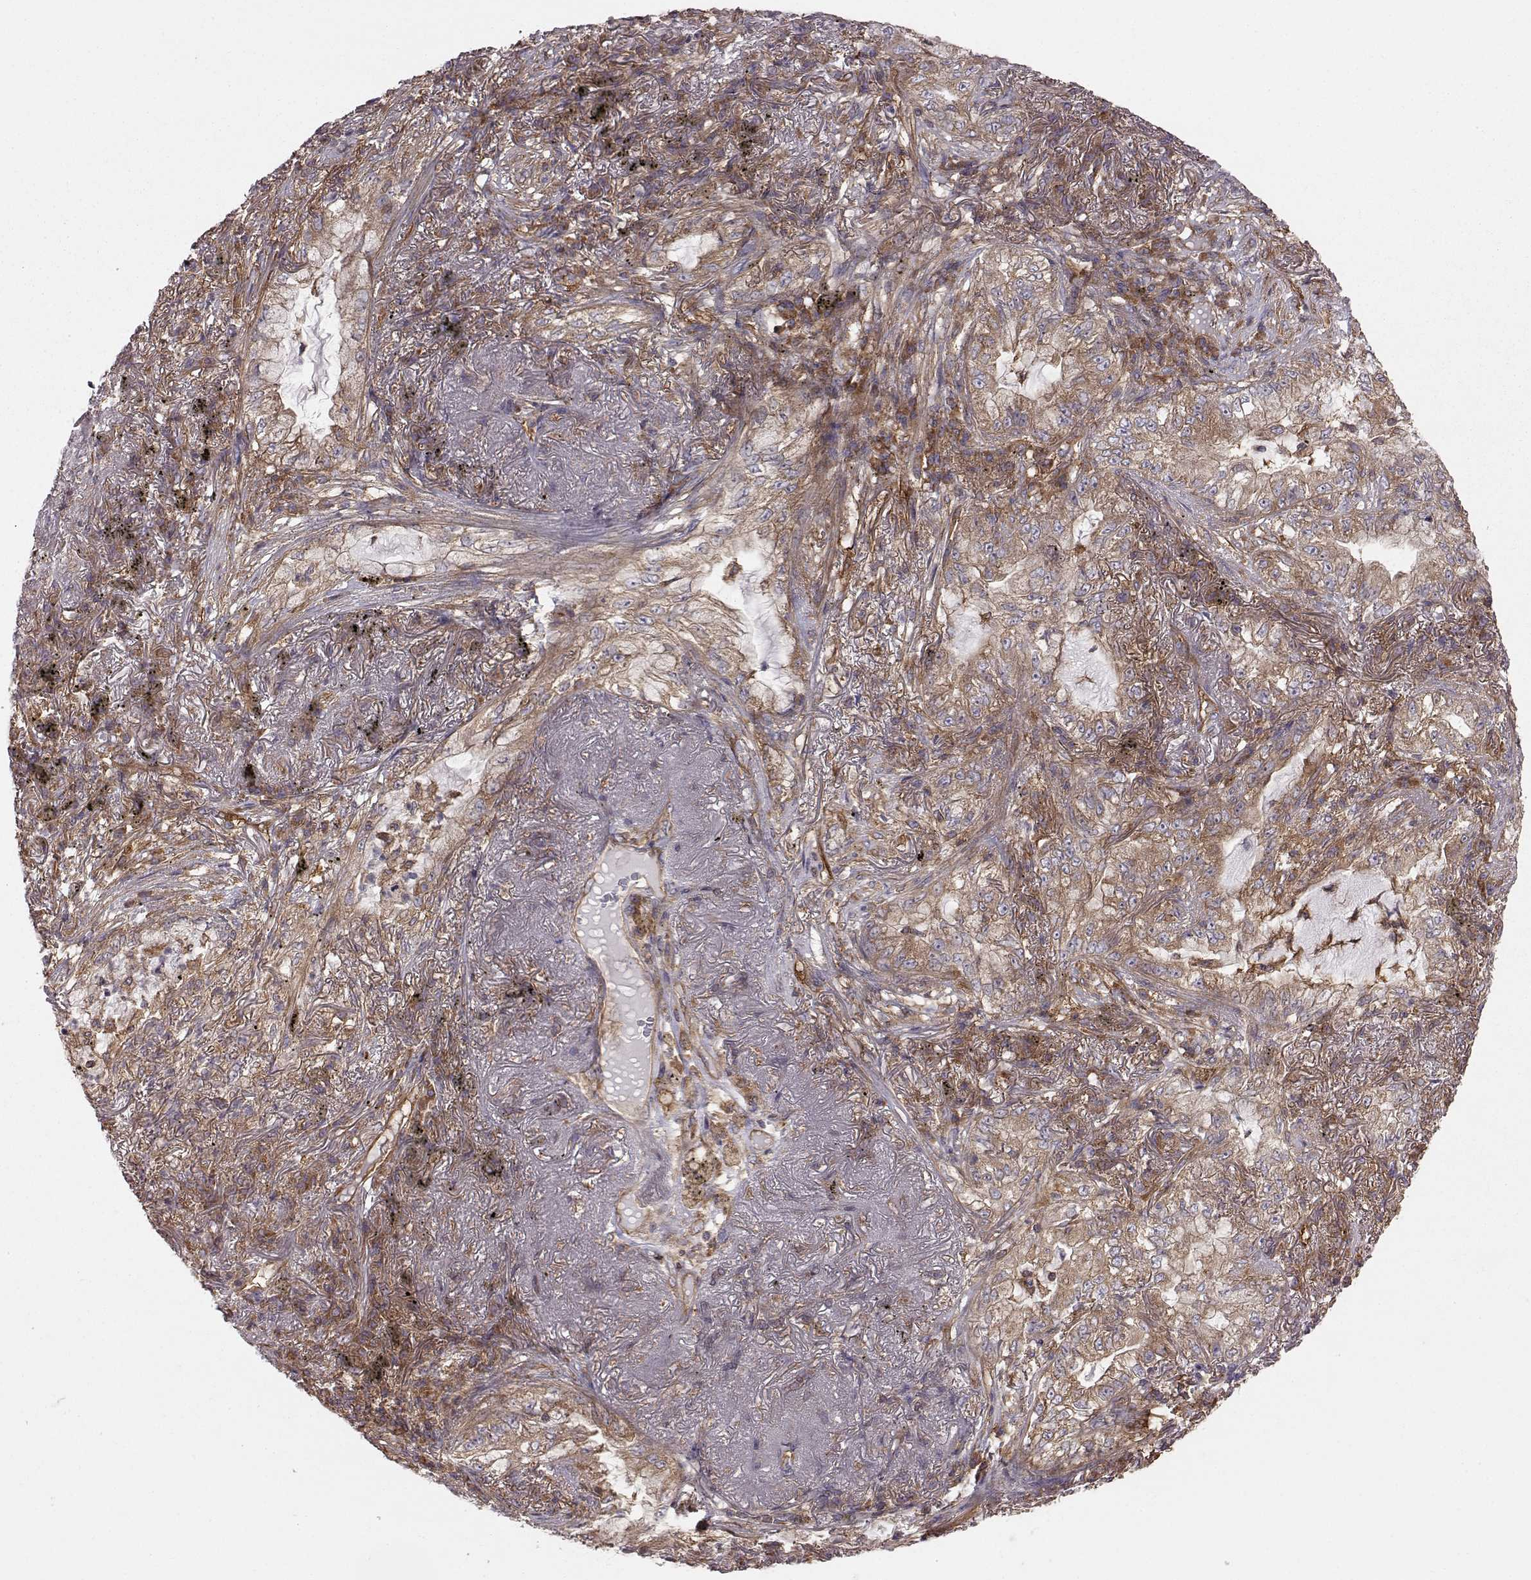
{"staining": {"intensity": "moderate", "quantity": ">75%", "location": "cytoplasmic/membranous"}, "tissue": "lung cancer", "cell_type": "Tumor cells", "image_type": "cancer", "snomed": [{"axis": "morphology", "description": "Adenocarcinoma, NOS"}, {"axis": "topography", "description": "Lung"}], "caption": "A photomicrograph of lung adenocarcinoma stained for a protein reveals moderate cytoplasmic/membranous brown staining in tumor cells. Using DAB (3,3'-diaminobenzidine) (brown) and hematoxylin (blue) stains, captured at high magnification using brightfield microscopy.", "gene": "RABGAP1", "patient": {"sex": "female", "age": 73}}